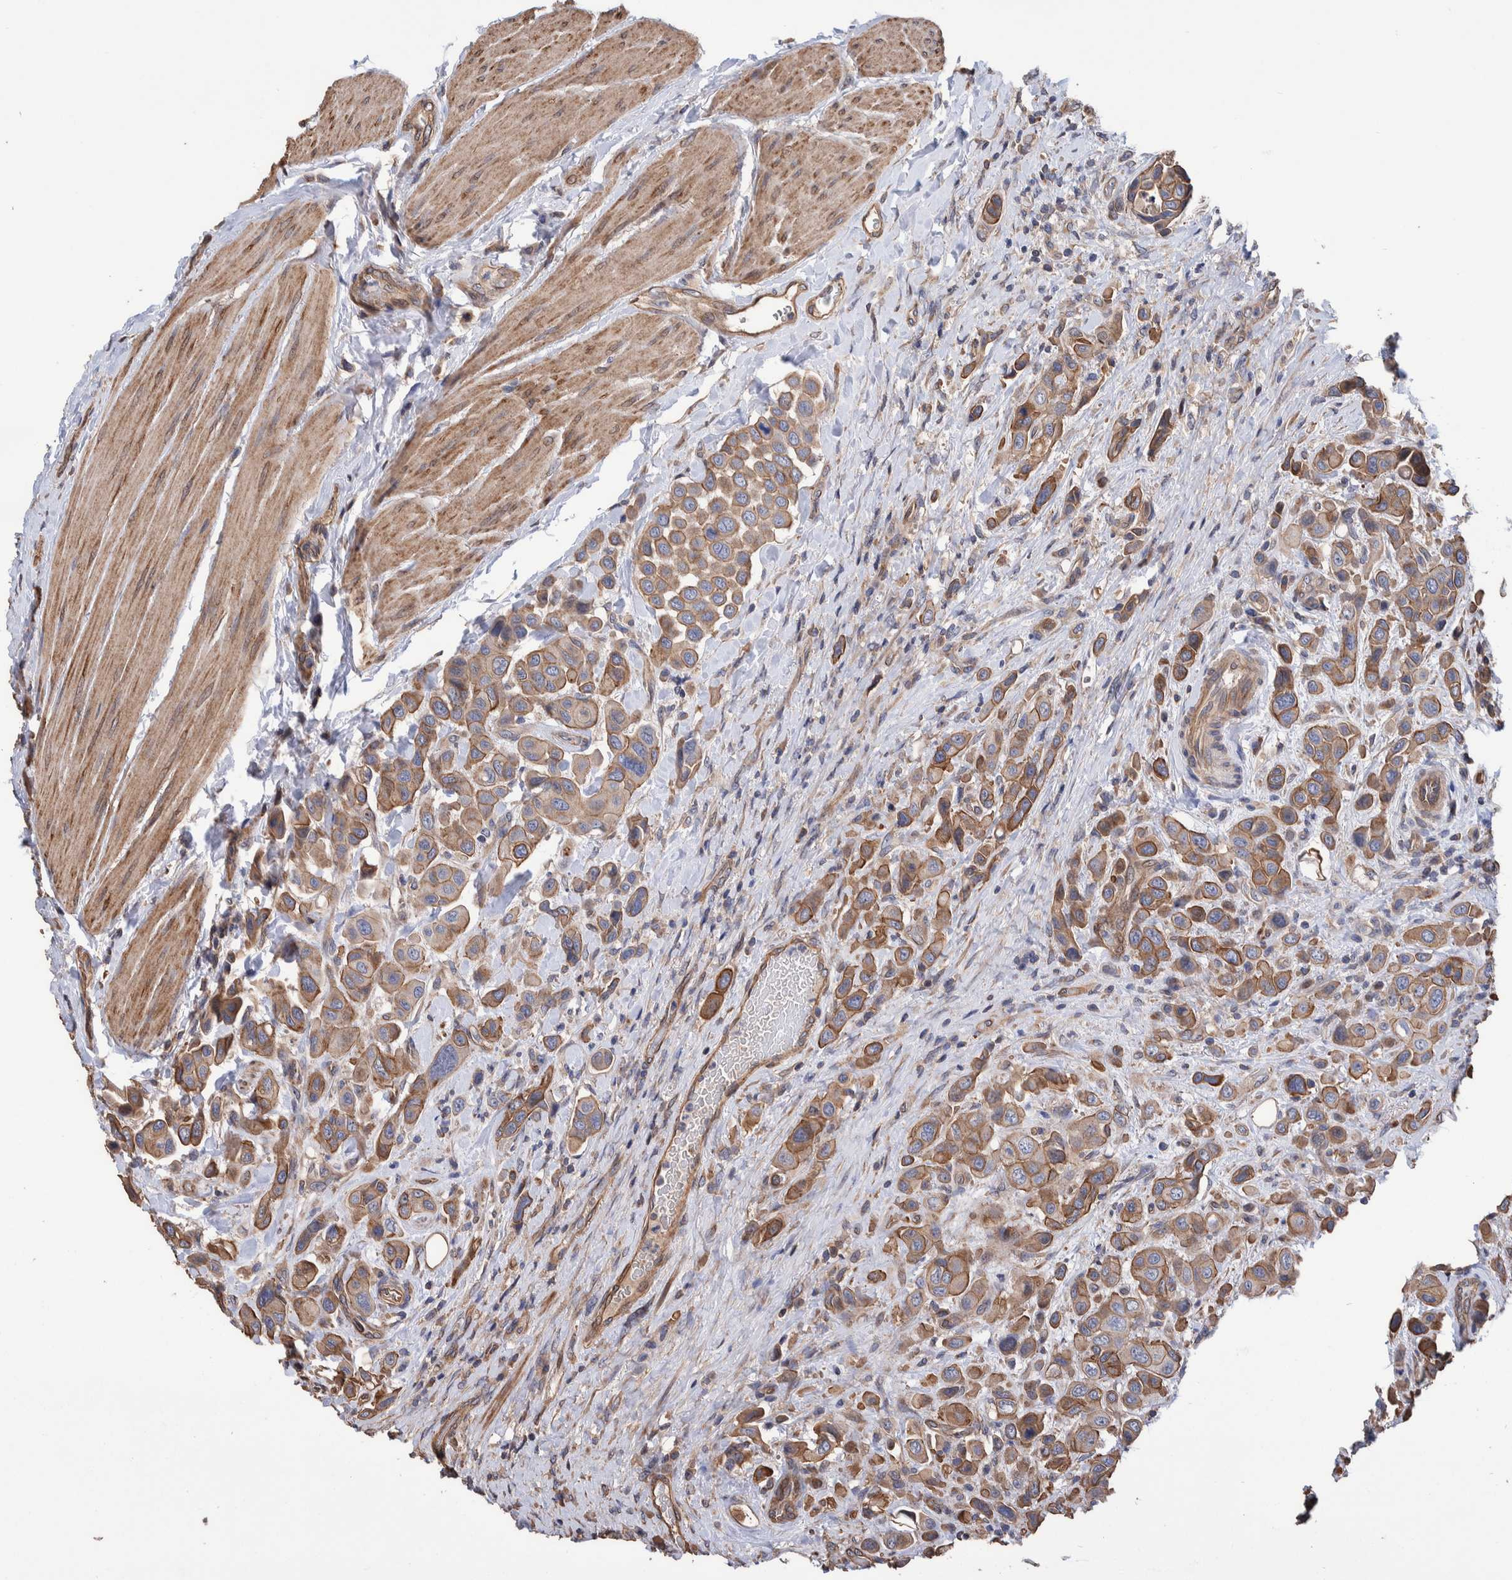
{"staining": {"intensity": "moderate", "quantity": ">75%", "location": "cytoplasmic/membranous"}, "tissue": "urothelial cancer", "cell_type": "Tumor cells", "image_type": "cancer", "snomed": [{"axis": "morphology", "description": "Urothelial carcinoma, High grade"}, {"axis": "topography", "description": "Urinary bladder"}], "caption": "Immunohistochemistry image of neoplastic tissue: high-grade urothelial carcinoma stained using immunohistochemistry demonstrates medium levels of moderate protein expression localized specifically in the cytoplasmic/membranous of tumor cells, appearing as a cytoplasmic/membranous brown color.", "gene": "SLC45A4", "patient": {"sex": "male", "age": 50}}